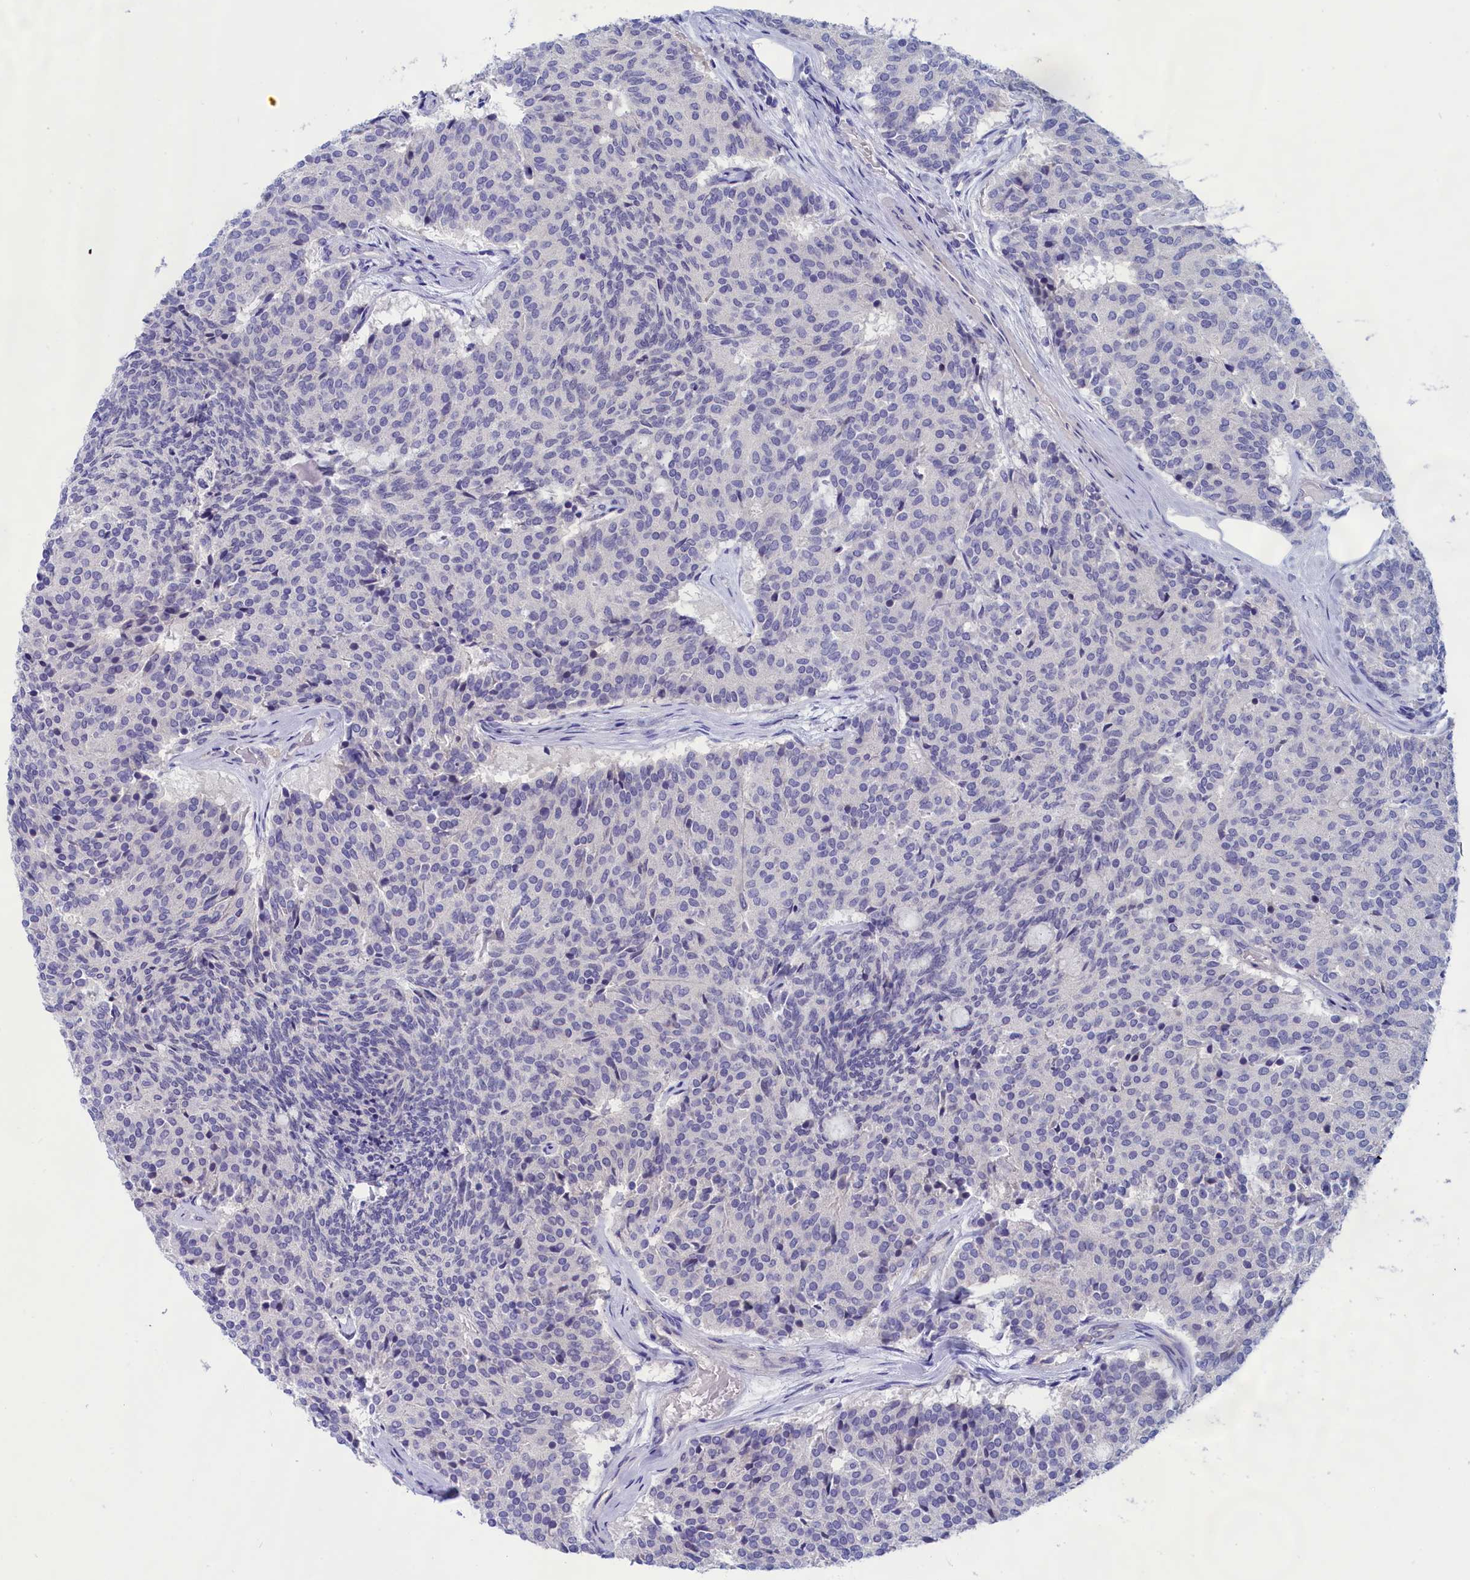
{"staining": {"intensity": "negative", "quantity": "none", "location": "none"}, "tissue": "carcinoid", "cell_type": "Tumor cells", "image_type": "cancer", "snomed": [{"axis": "morphology", "description": "Carcinoid, malignant, NOS"}, {"axis": "topography", "description": "Pancreas"}], "caption": "Immunohistochemistry of carcinoid demonstrates no expression in tumor cells.", "gene": "VPS35L", "patient": {"sex": "female", "age": 54}}